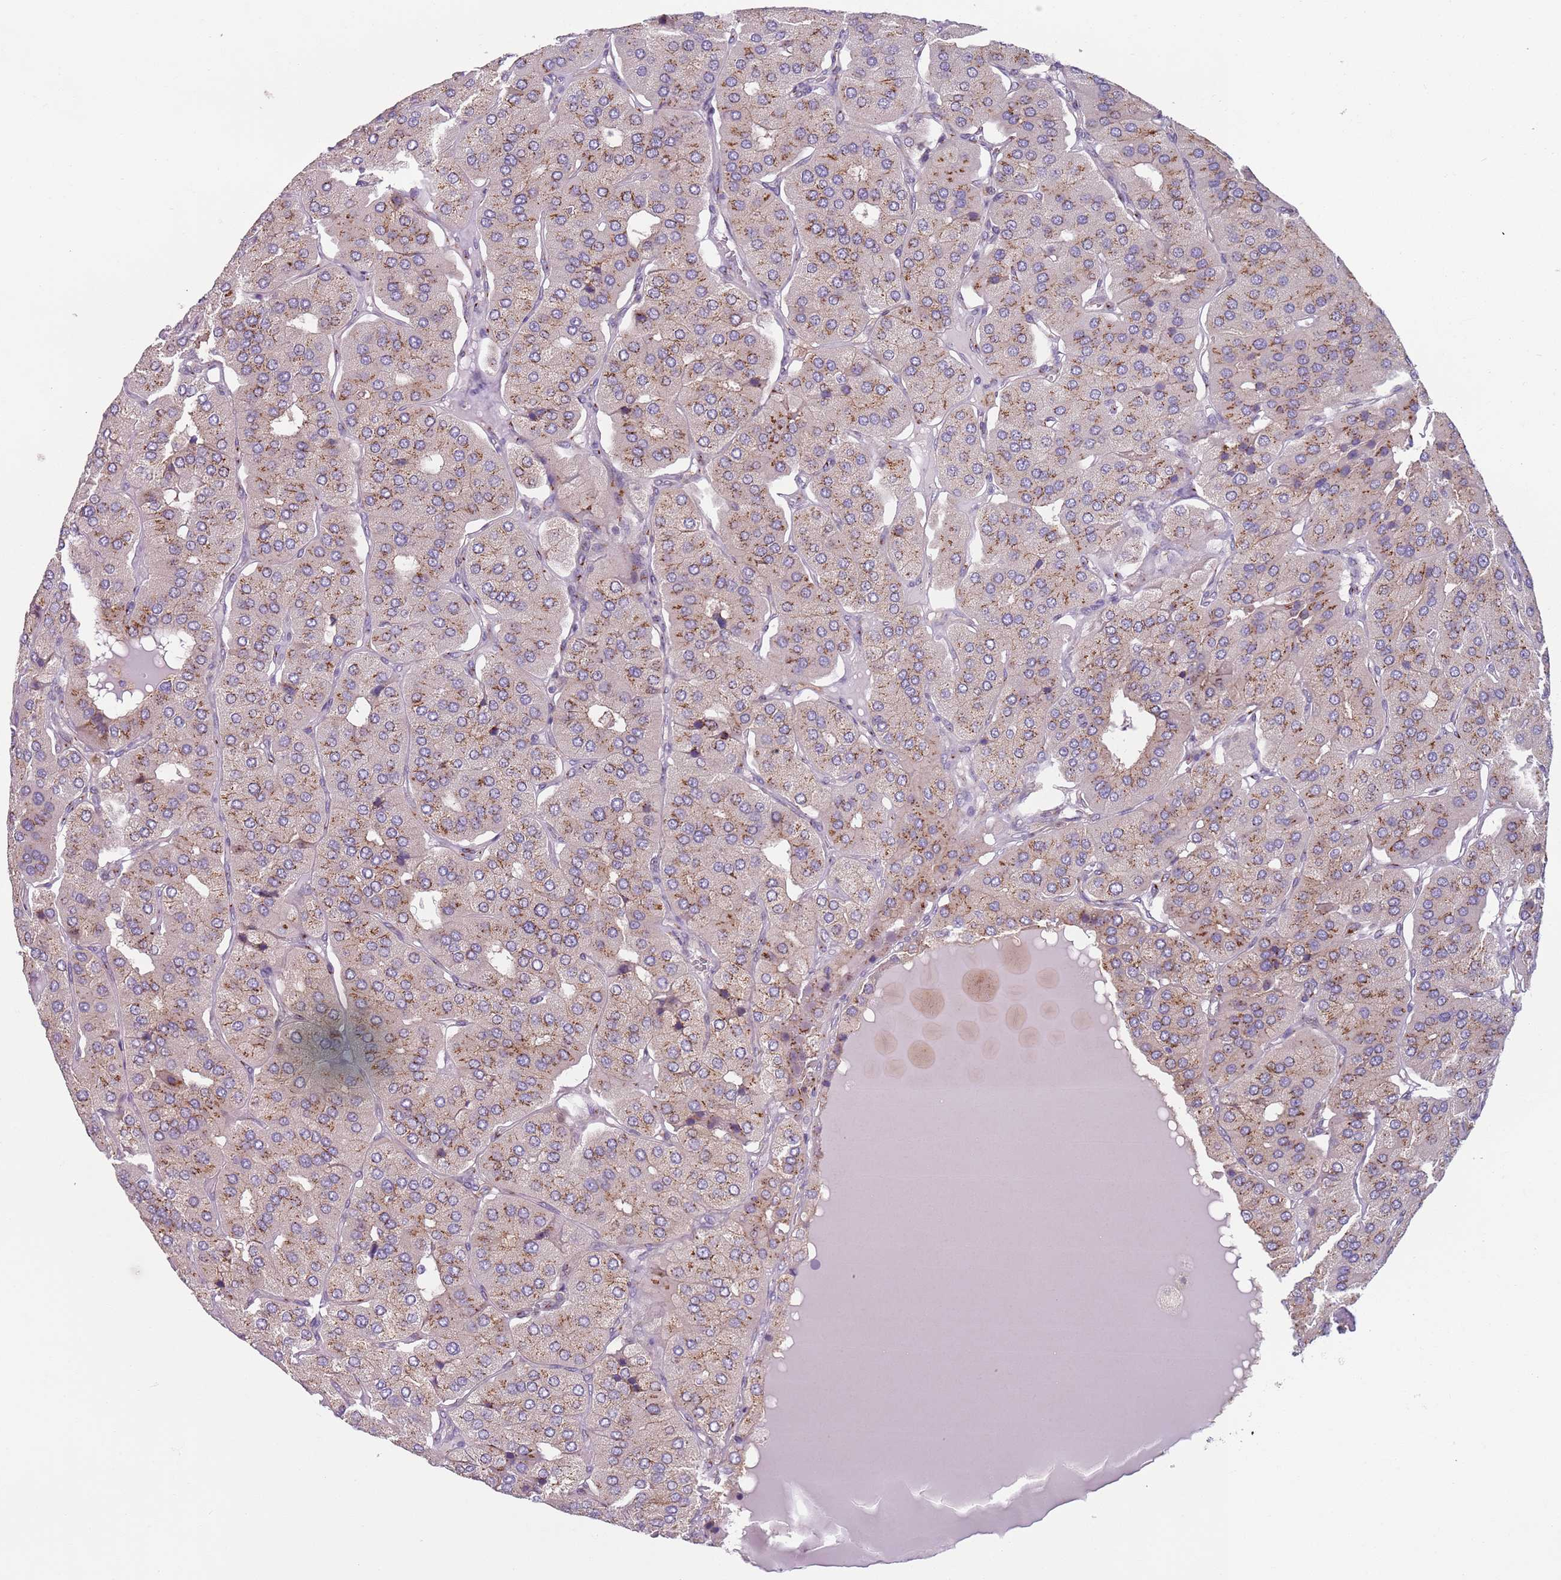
{"staining": {"intensity": "moderate", "quantity": ">75%", "location": "cytoplasmic/membranous"}, "tissue": "parathyroid gland", "cell_type": "Glandular cells", "image_type": "normal", "snomed": [{"axis": "morphology", "description": "Normal tissue, NOS"}, {"axis": "morphology", "description": "Adenoma, NOS"}, {"axis": "topography", "description": "Parathyroid gland"}], "caption": "A brown stain highlights moderate cytoplasmic/membranous staining of a protein in glandular cells of normal parathyroid gland.", "gene": "AKTIP", "patient": {"sex": "female", "age": 86}}